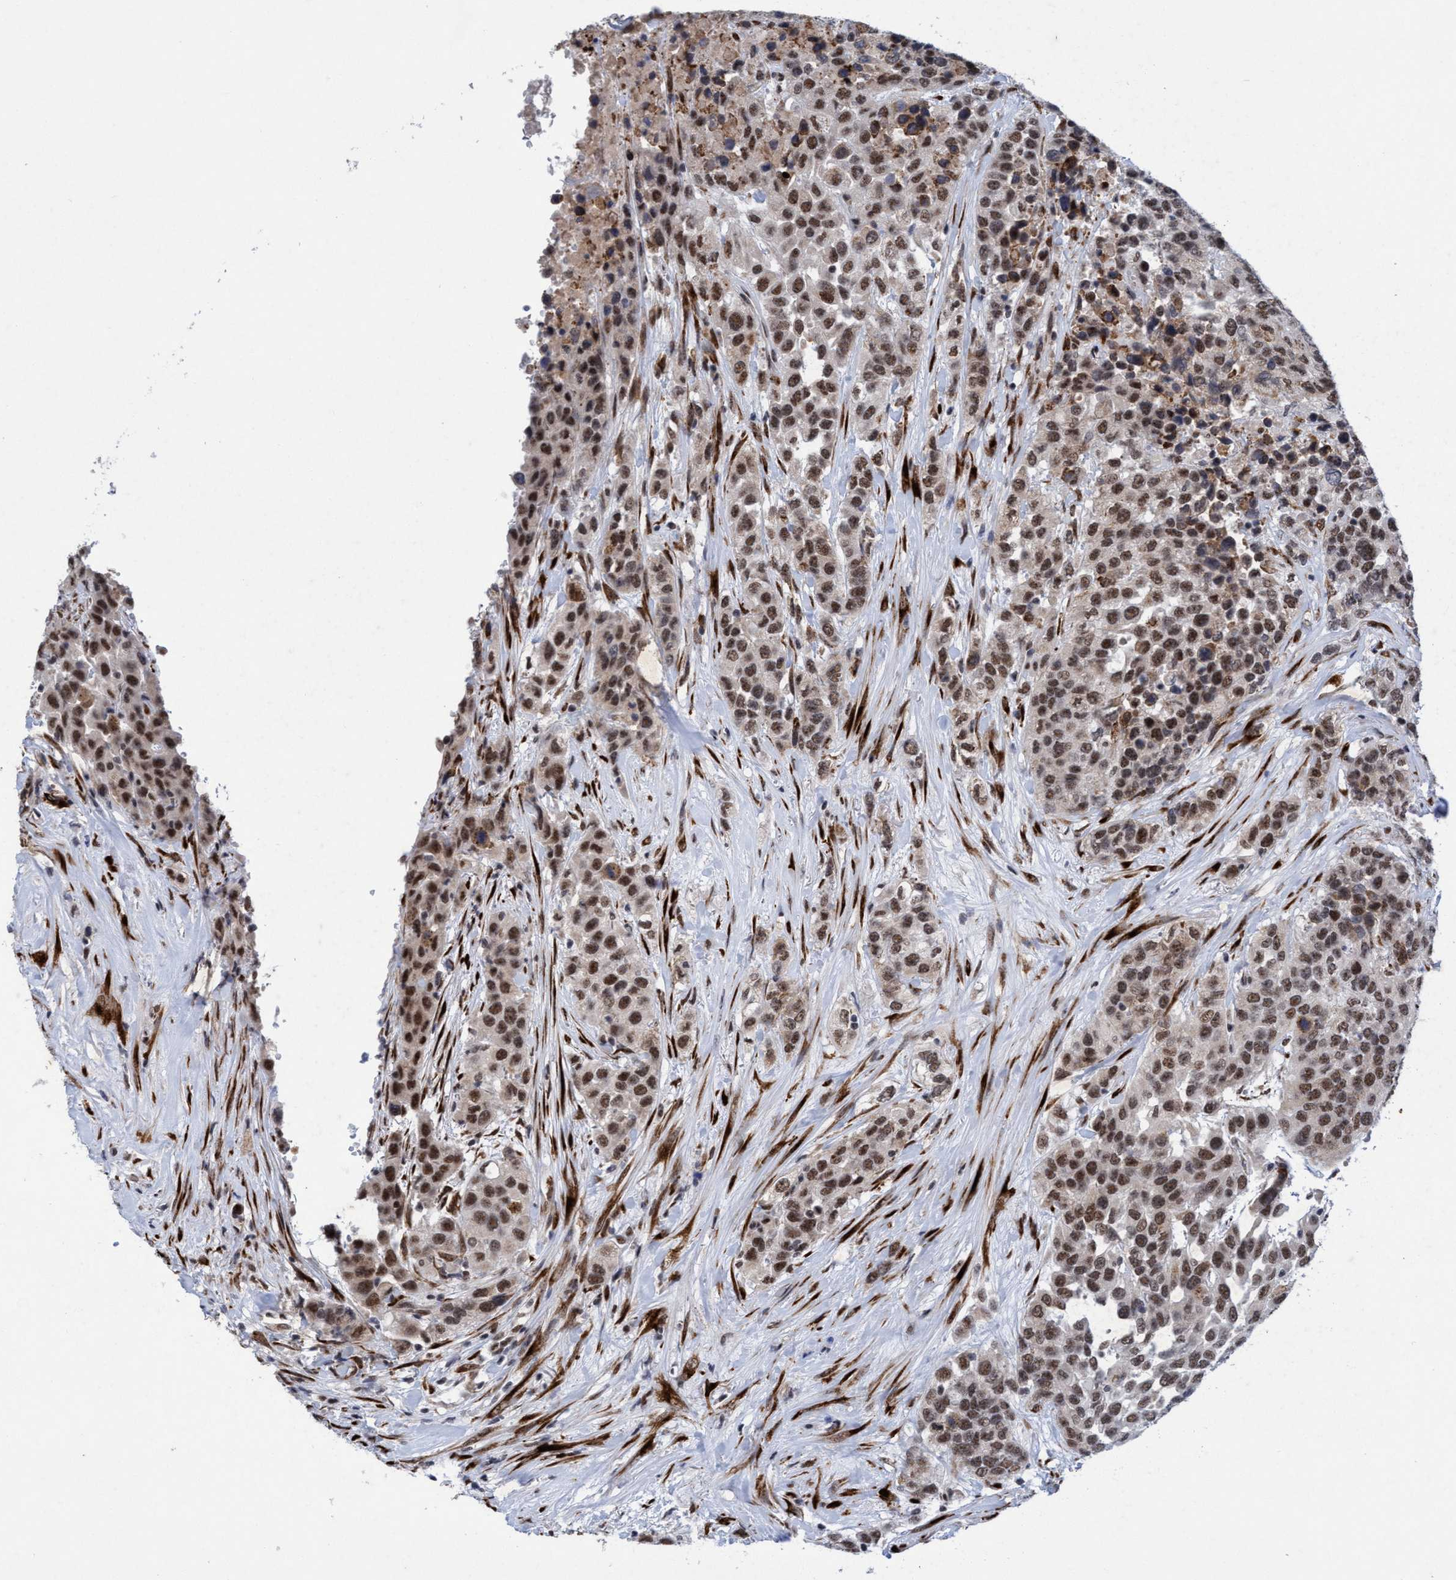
{"staining": {"intensity": "moderate", "quantity": ">75%", "location": "nuclear"}, "tissue": "urothelial cancer", "cell_type": "Tumor cells", "image_type": "cancer", "snomed": [{"axis": "morphology", "description": "Urothelial carcinoma, High grade"}, {"axis": "topography", "description": "Urinary bladder"}], "caption": "There is medium levels of moderate nuclear staining in tumor cells of urothelial carcinoma (high-grade), as demonstrated by immunohistochemical staining (brown color).", "gene": "GLT6D1", "patient": {"sex": "female", "age": 80}}